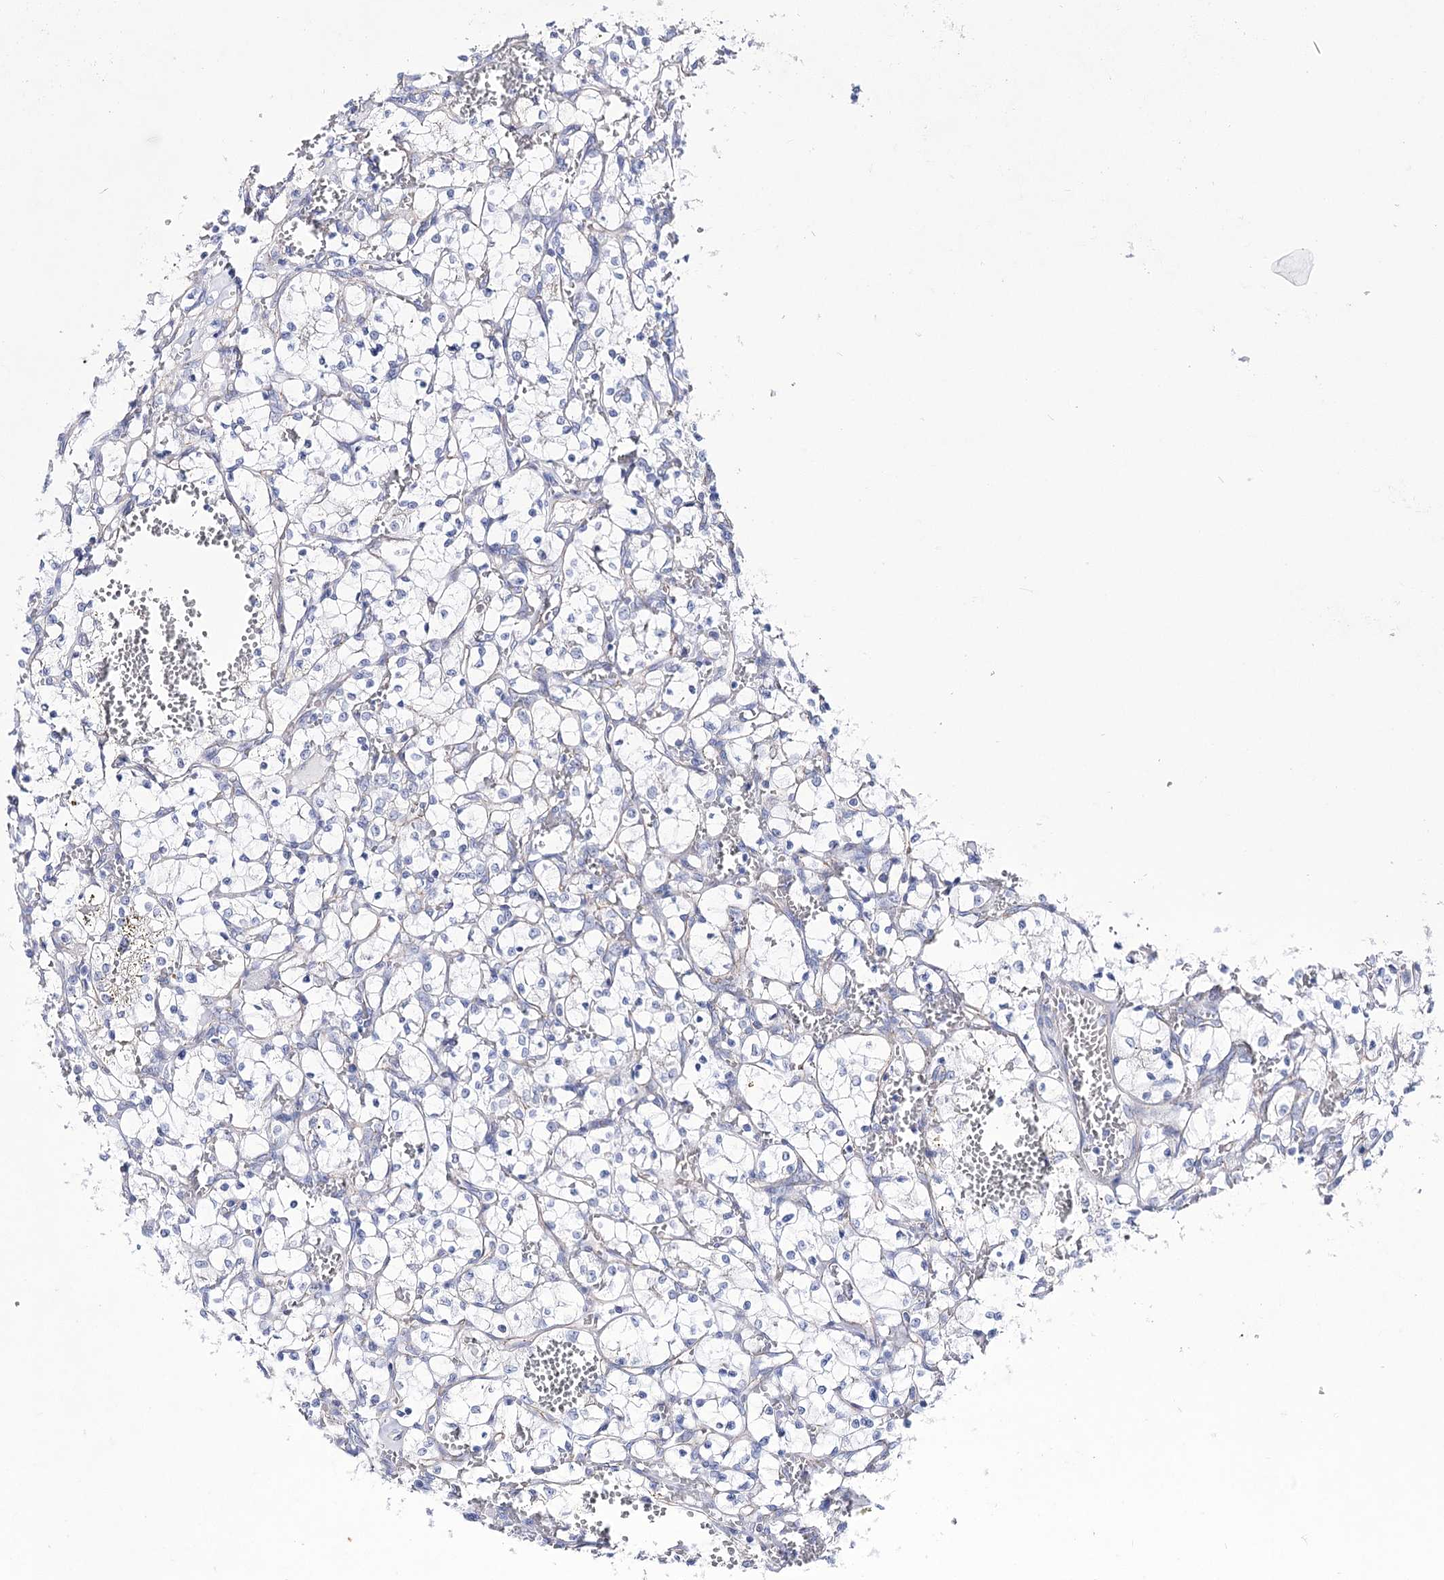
{"staining": {"intensity": "negative", "quantity": "none", "location": "none"}, "tissue": "renal cancer", "cell_type": "Tumor cells", "image_type": "cancer", "snomed": [{"axis": "morphology", "description": "Adenocarcinoma, NOS"}, {"axis": "topography", "description": "Kidney"}], "caption": "Adenocarcinoma (renal) stained for a protein using immunohistochemistry (IHC) shows no expression tumor cells.", "gene": "NRAP", "patient": {"sex": "female", "age": 69}}